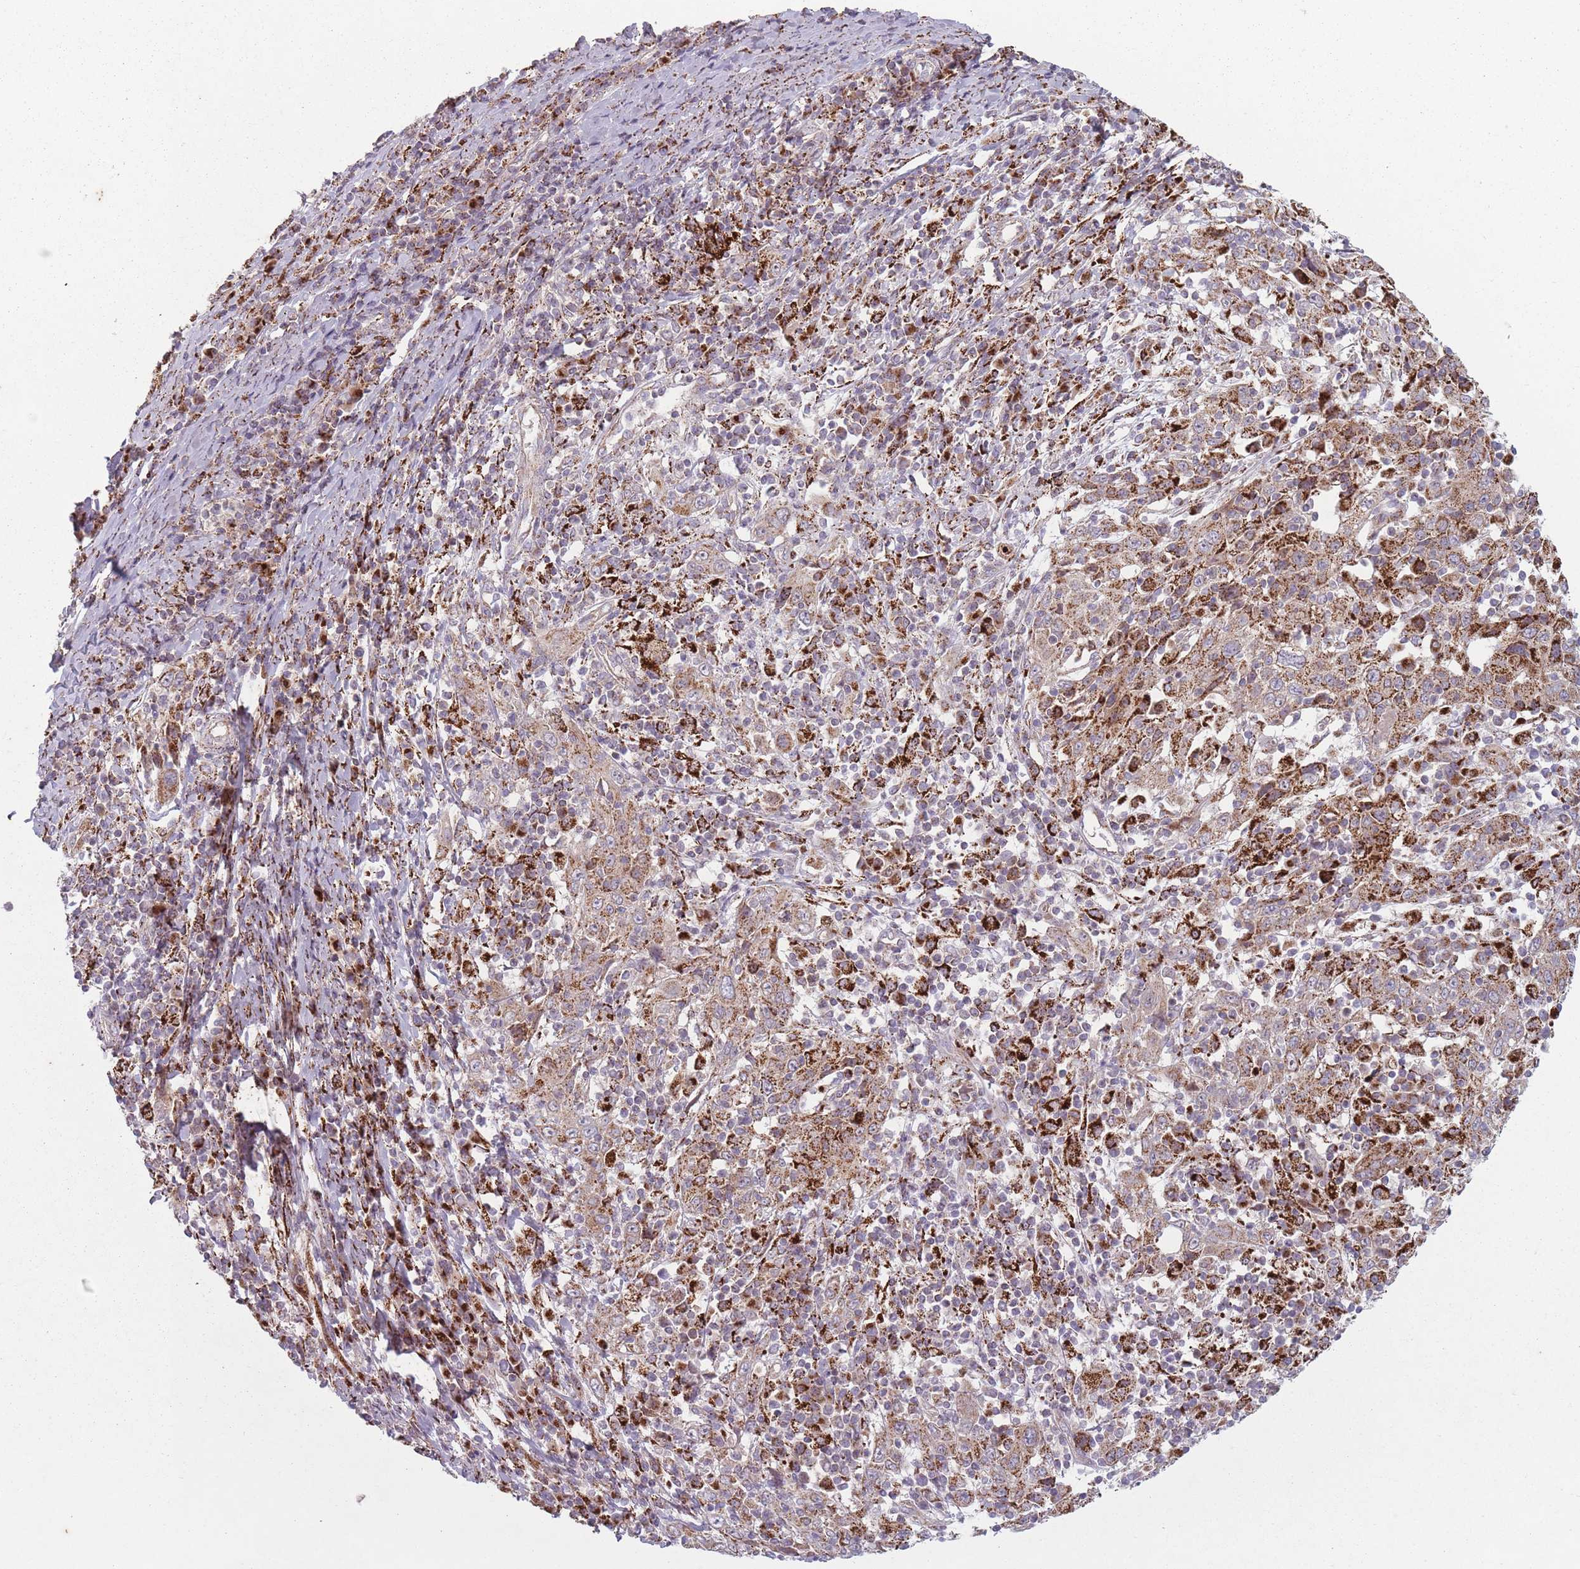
{"staining": {"intensity": "strong", "quantity": "25%-75%", "location": "cytoplasmic/membranous"}, "tissue": "cervical cancer", "cell_type": "Tumor cells", "image_type": "cancer", "snomed": [{"axis": "morphology", "description": "Squamous cell carcinoma, NOS"}, {"axis": "topography", "description": "Cervix"}], "caption": "Squamous cell carcinoma (cervical) stained for a protein (brown) shows strong cytoplasmic/membranous positive positivity in approximately 25%-75% of tumor cells.", "gene": "OR10Q1", "patient": {"sex": "female", "age": 46}}